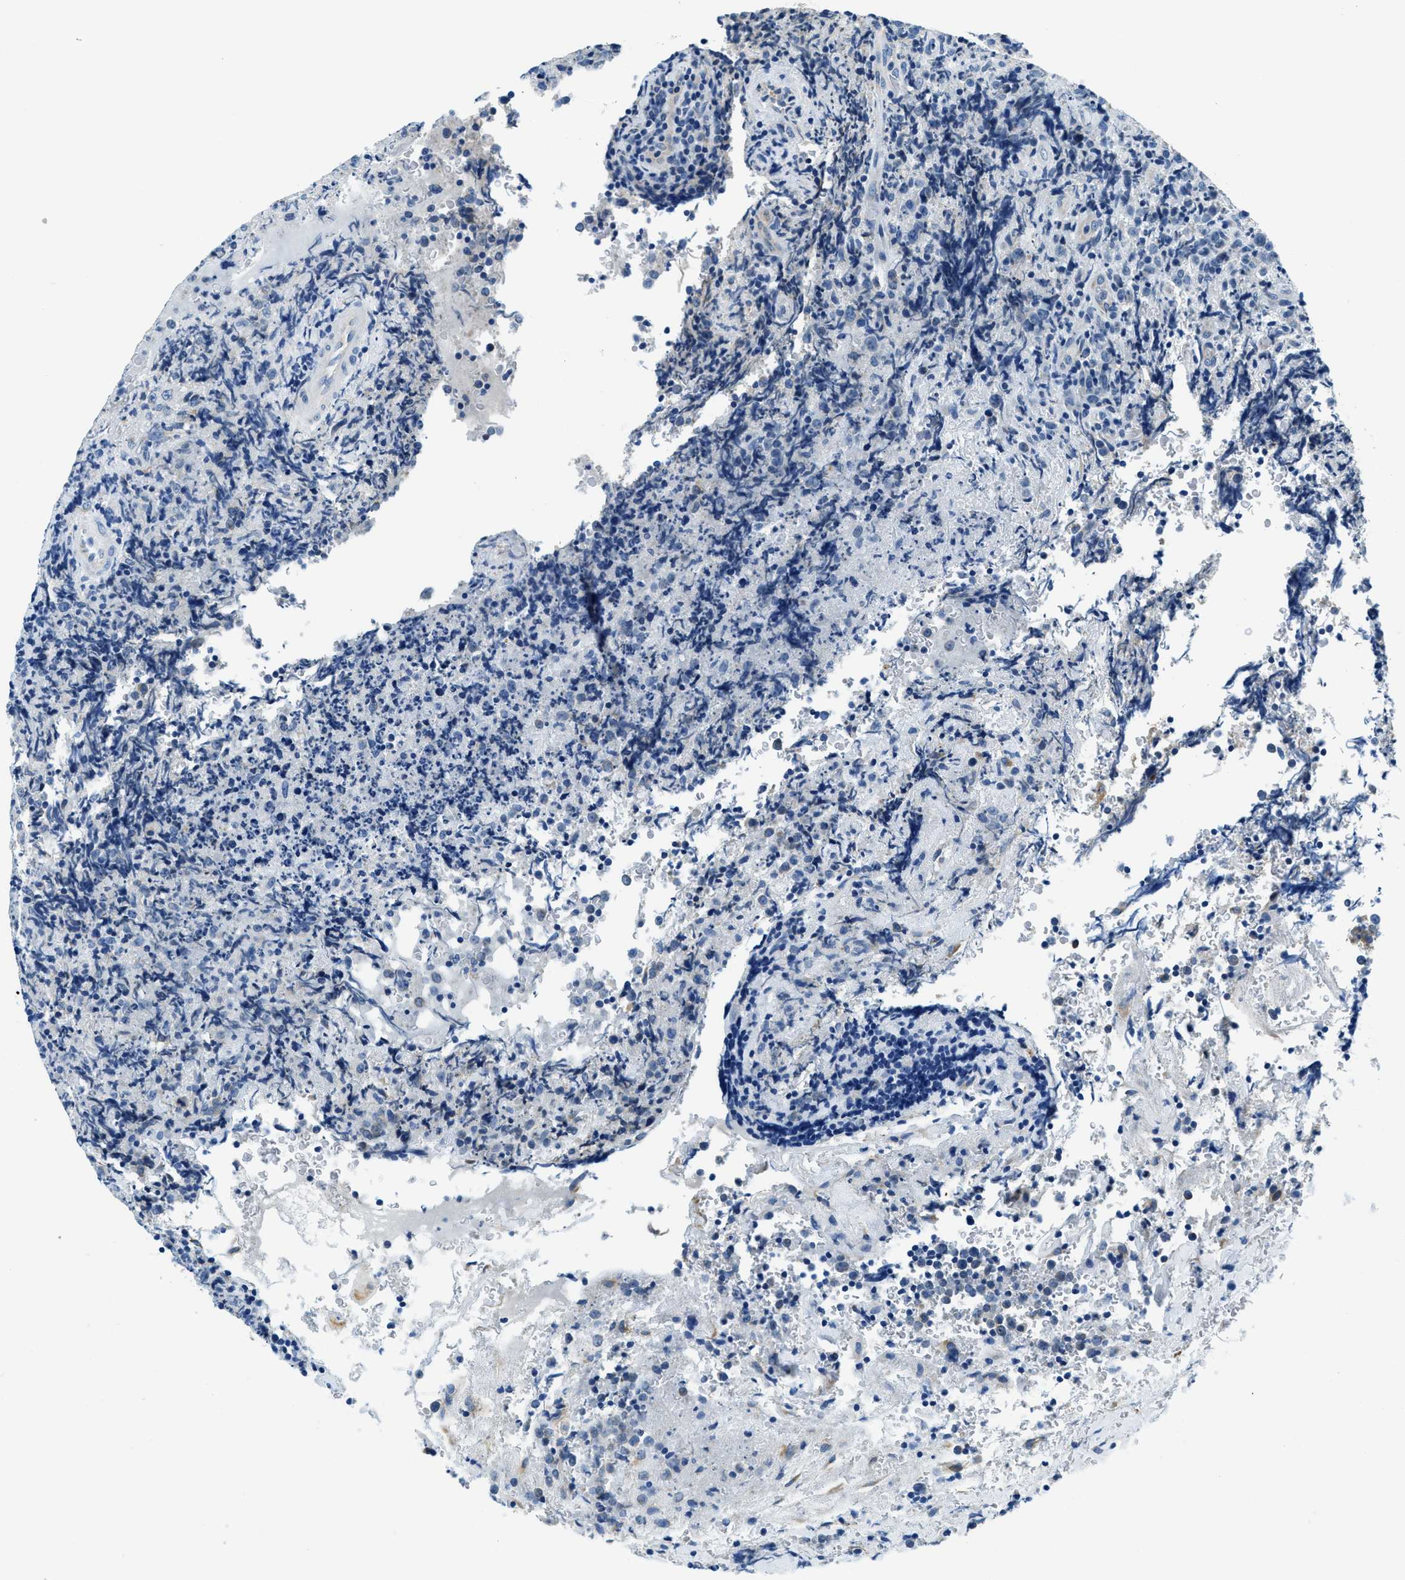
{"staining": {"intensity": "negative", "quantity": "none", "location": "none"}, "tissue": "lymphoma", "cell_type": "Tumor cells", "image_type": "cancer", "snomed": [{"axis": "morphology", "description": "Malignant lymphoma, non-Hodgkin's type, High grade"}, {"axis": "topography", "description": "Tonsil"}], "caption": "Protein analysis of malignant lymphoma, non-Hodgkin's type (high-grade) displays no significant expression in tumor cells. (Immunohistochemistry, brightfield microscopy, high magnification).", "gene": "UBAC2", "patient": {"sex": "female", "age": 36}}